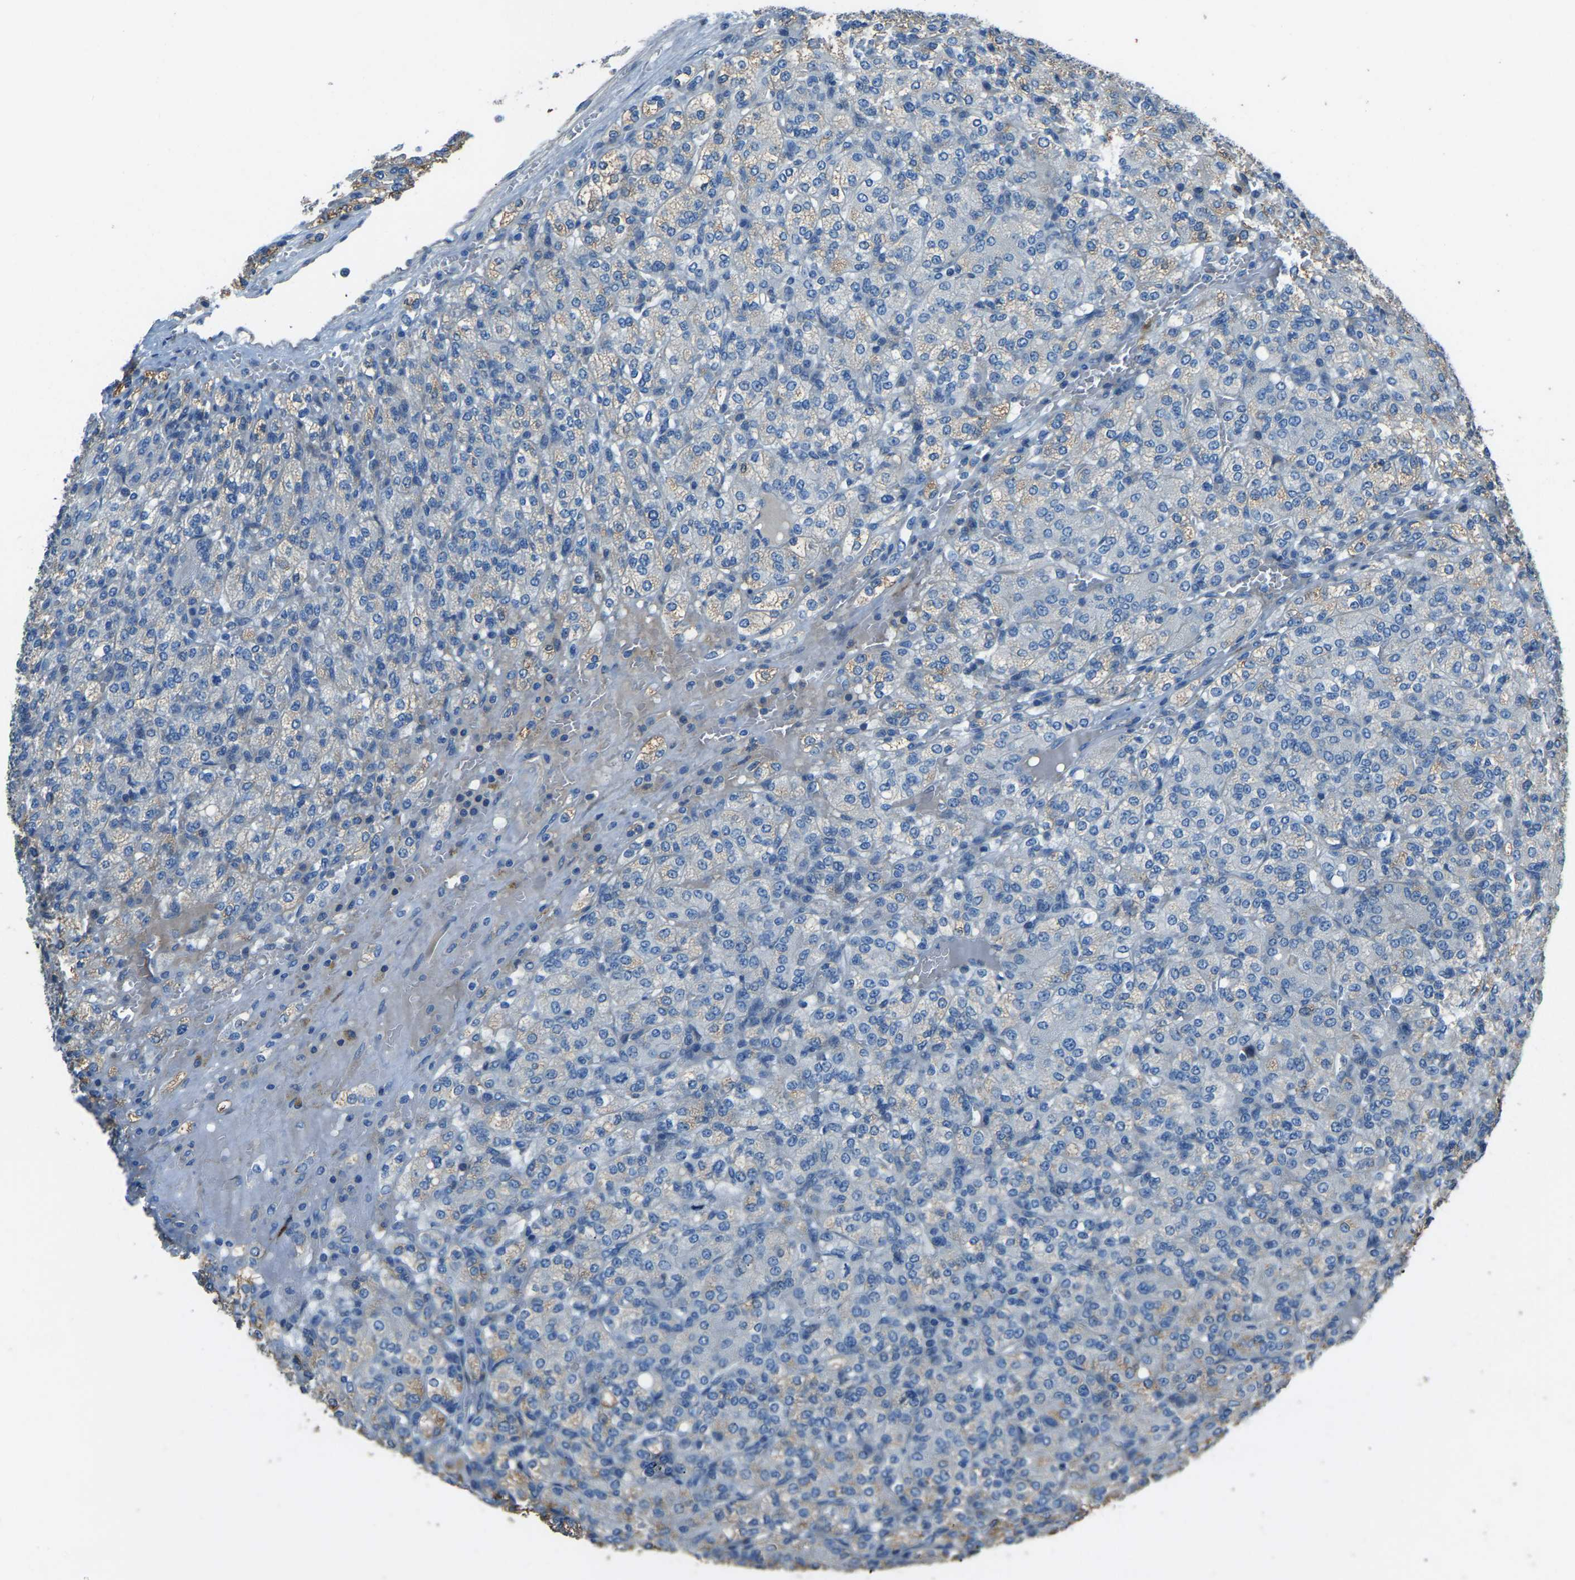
{"staining": {"intensity": "moderate", "quantity": "<25%", "location": "cytoplasmic/membranous"}, "tissue": "renal cancer", "cell_type": "Tumor cells", "image_type": "cancer", "snomed": [{"axis": "morphology", "description": "Adenocarcinoma, NOS"}, {"axis": "topography", "description": "Kidney"}], "caption": "A high-resolution image shows immunohistochemistry (IHC) staining of adenocarcinoma (renal), which exhibits moderate cytoplasmic/membranous positivity in approximately <25% of tumor cells. (DAB (3,3'-diaminobenzidine) = brown stain, brightfield microscopy at high magnification).", "gene": "COL3A1", "patient": {"sex": "male", "age": 77}}